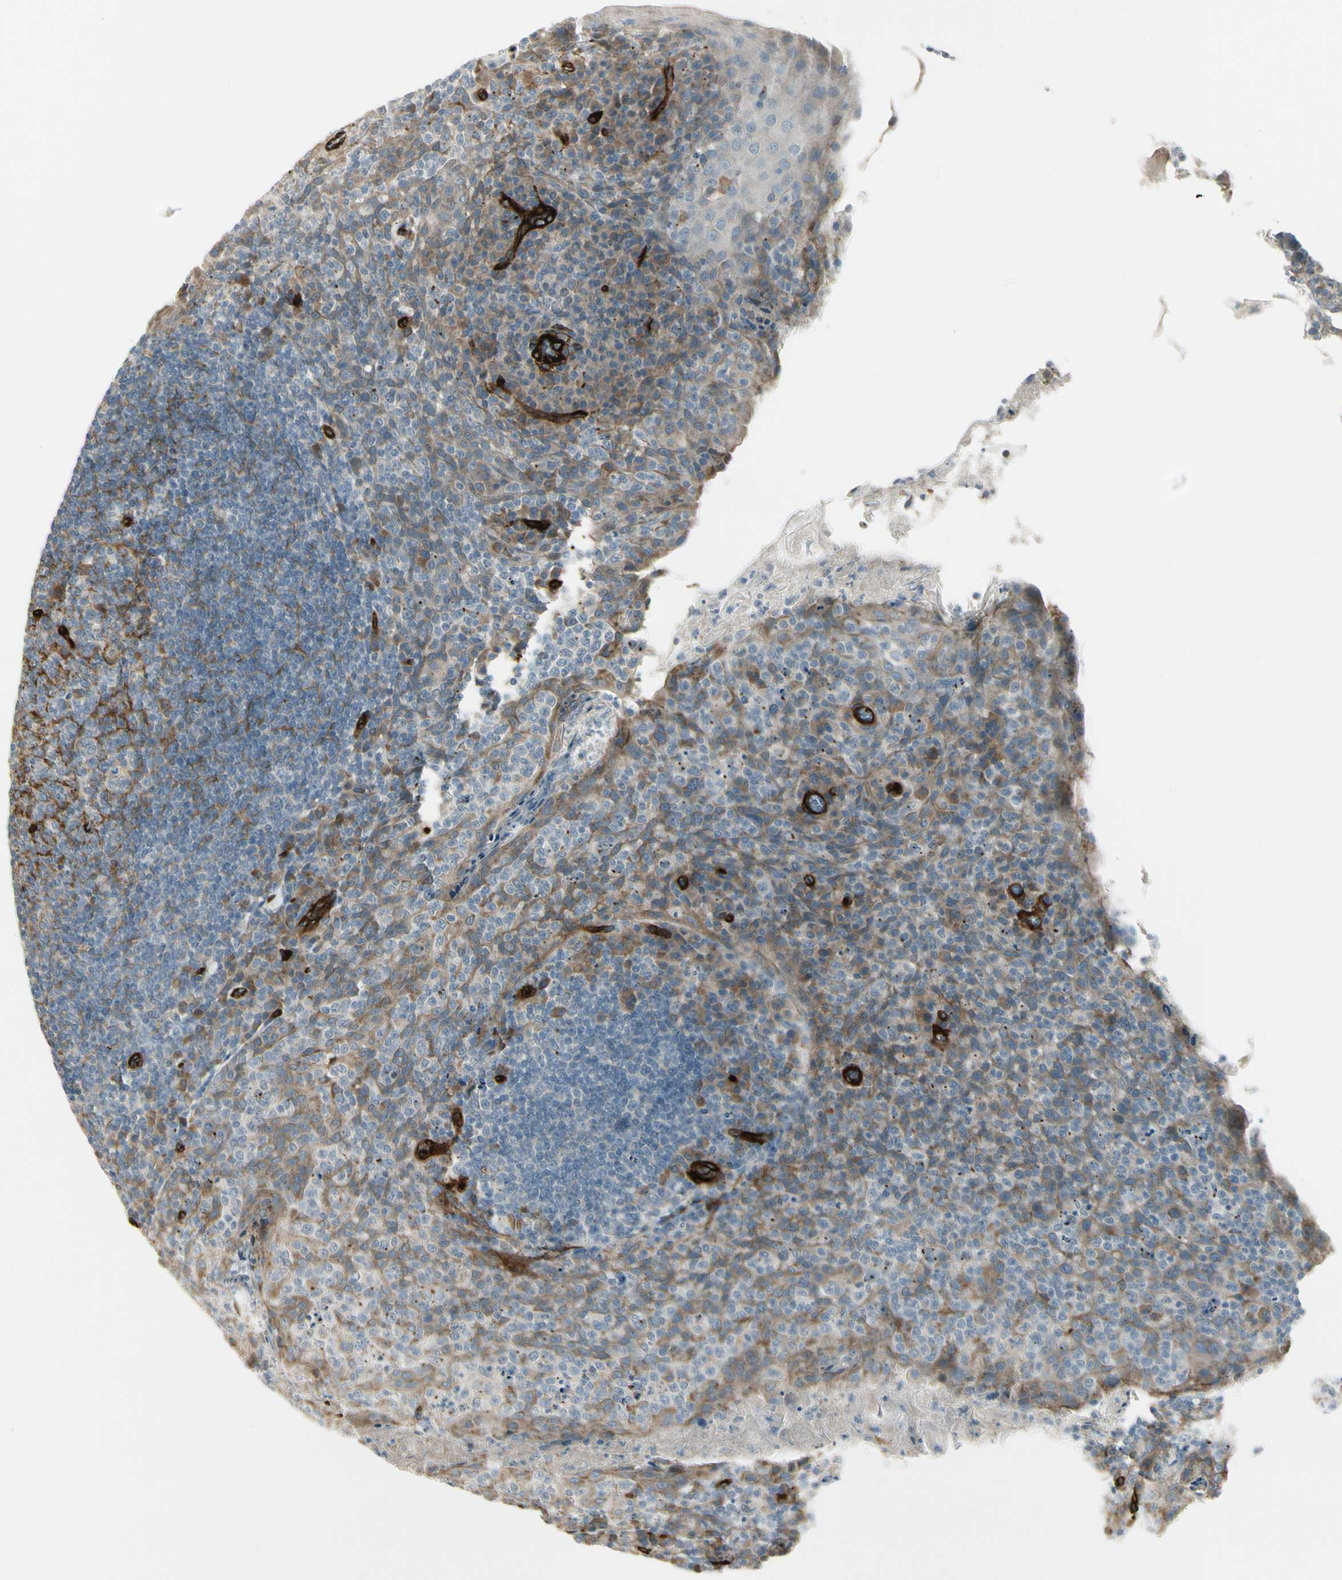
{"staining": {"intensity": "weak", "quantity": "<25%", "location": "cytoplasmic/membranous"}, "tissue": "tonsil", "cell_type": "Germinal center cells", "image_type": "normal", "snomed": [{"axis": "morphology", "description": "Normal tissue, NOS"}, {"axis": "topography", "description": "Tonsil"}], "caption": "Human tonsil stained for a protein using immunohistochemistry (IHC) reveals no staining in germinal center cells.", "gene": "MCAM", "patient": {"sex": "male", "age": 17}}